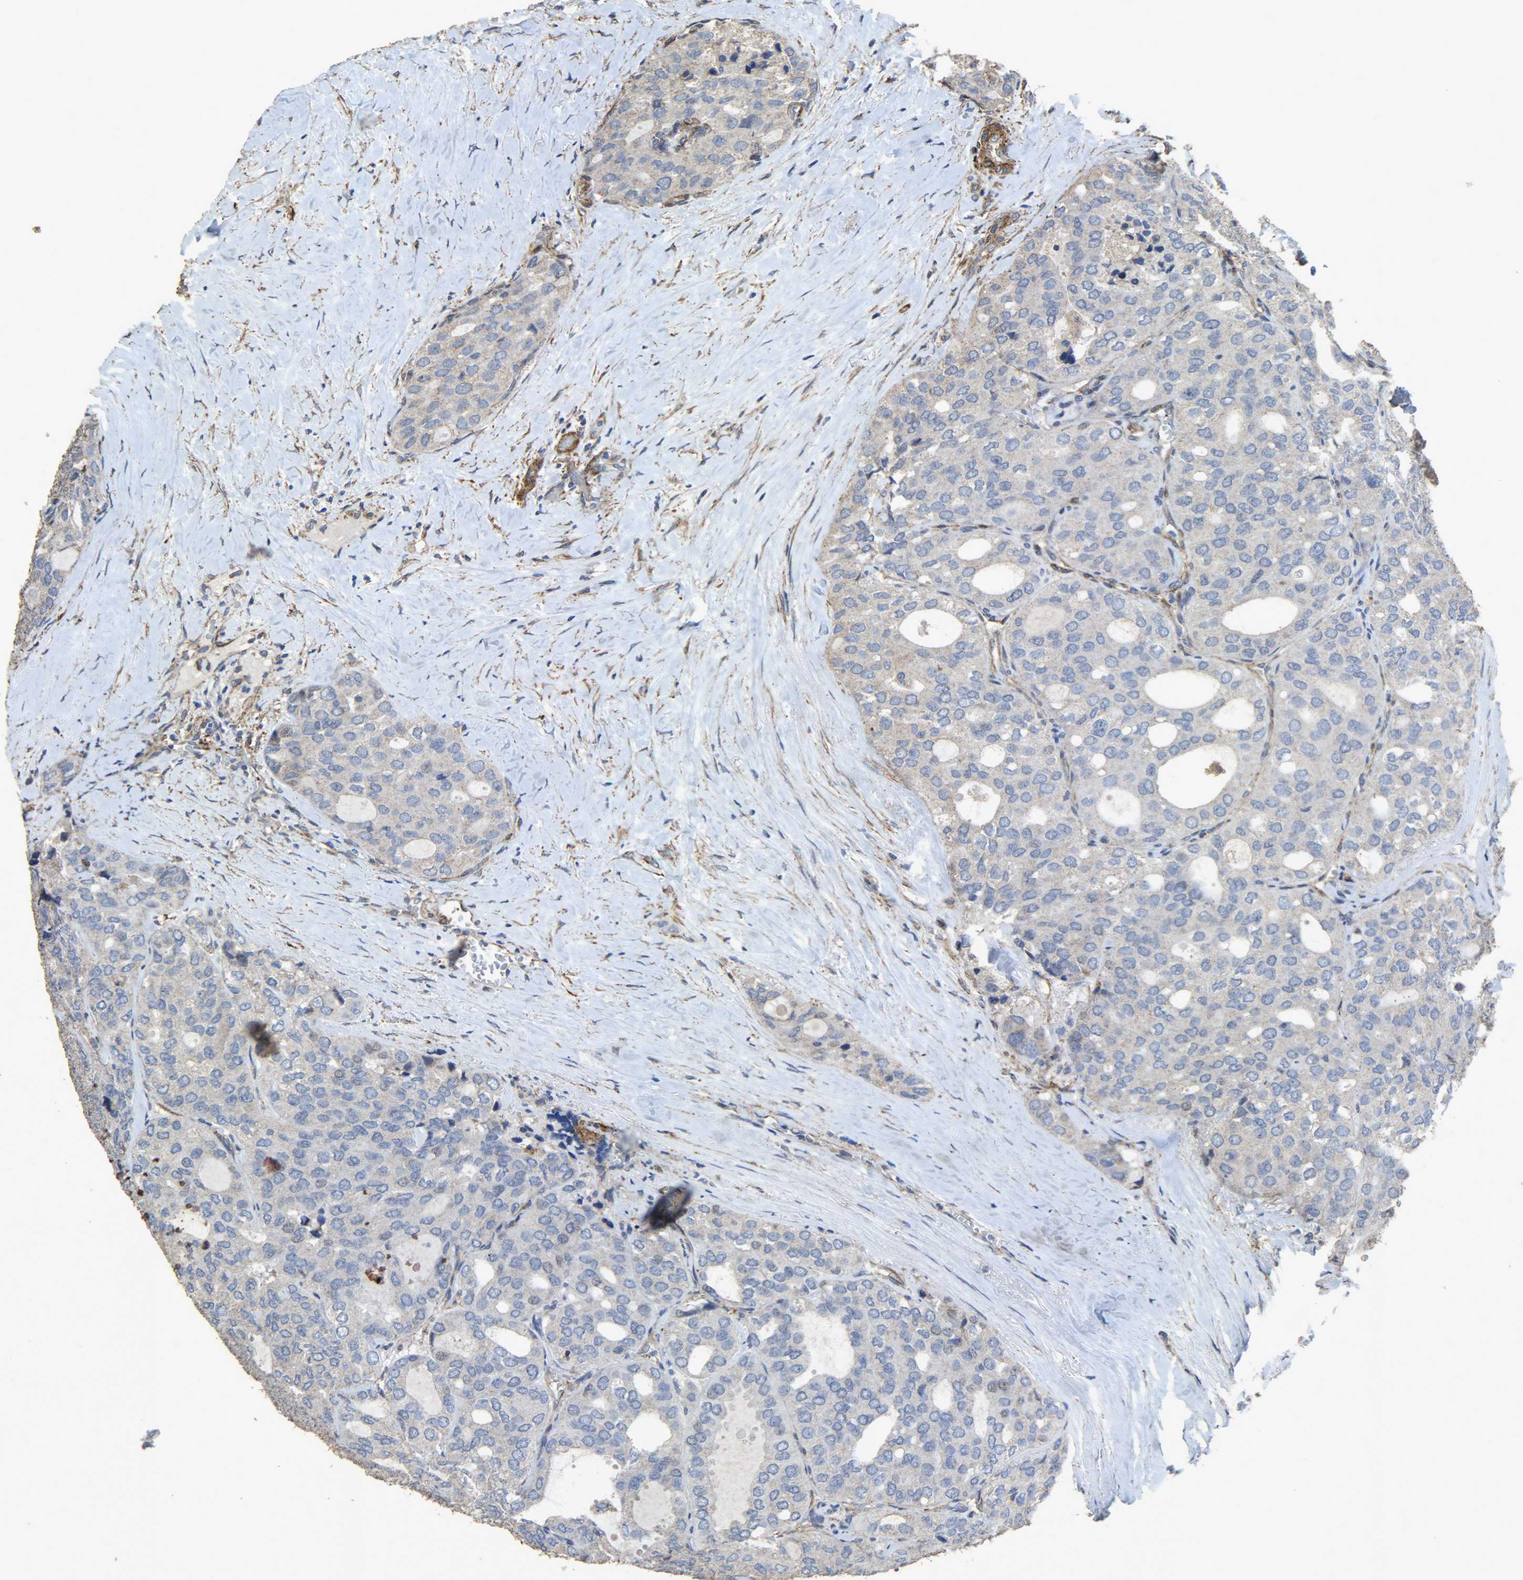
{"staining": {"intensity": "negative", "quantity": "none", "location": "none"}, "tissue": "thyroid cancer", "cell_type": "Tumor cells", "image_type": "cancer", "snomed": [{"axis": "morphology", "description": "Follicular adenoma carcinoma, NOS"}, {"axis": "topography", "description": "Thyroid gland"}], "caption": "Human thyroid follicular adenoma carcinoma stained for a protein using IHC shows no expression in tumor cells.", "gene": "TPM4", "patient": {"sex": "male", "age": 75}}